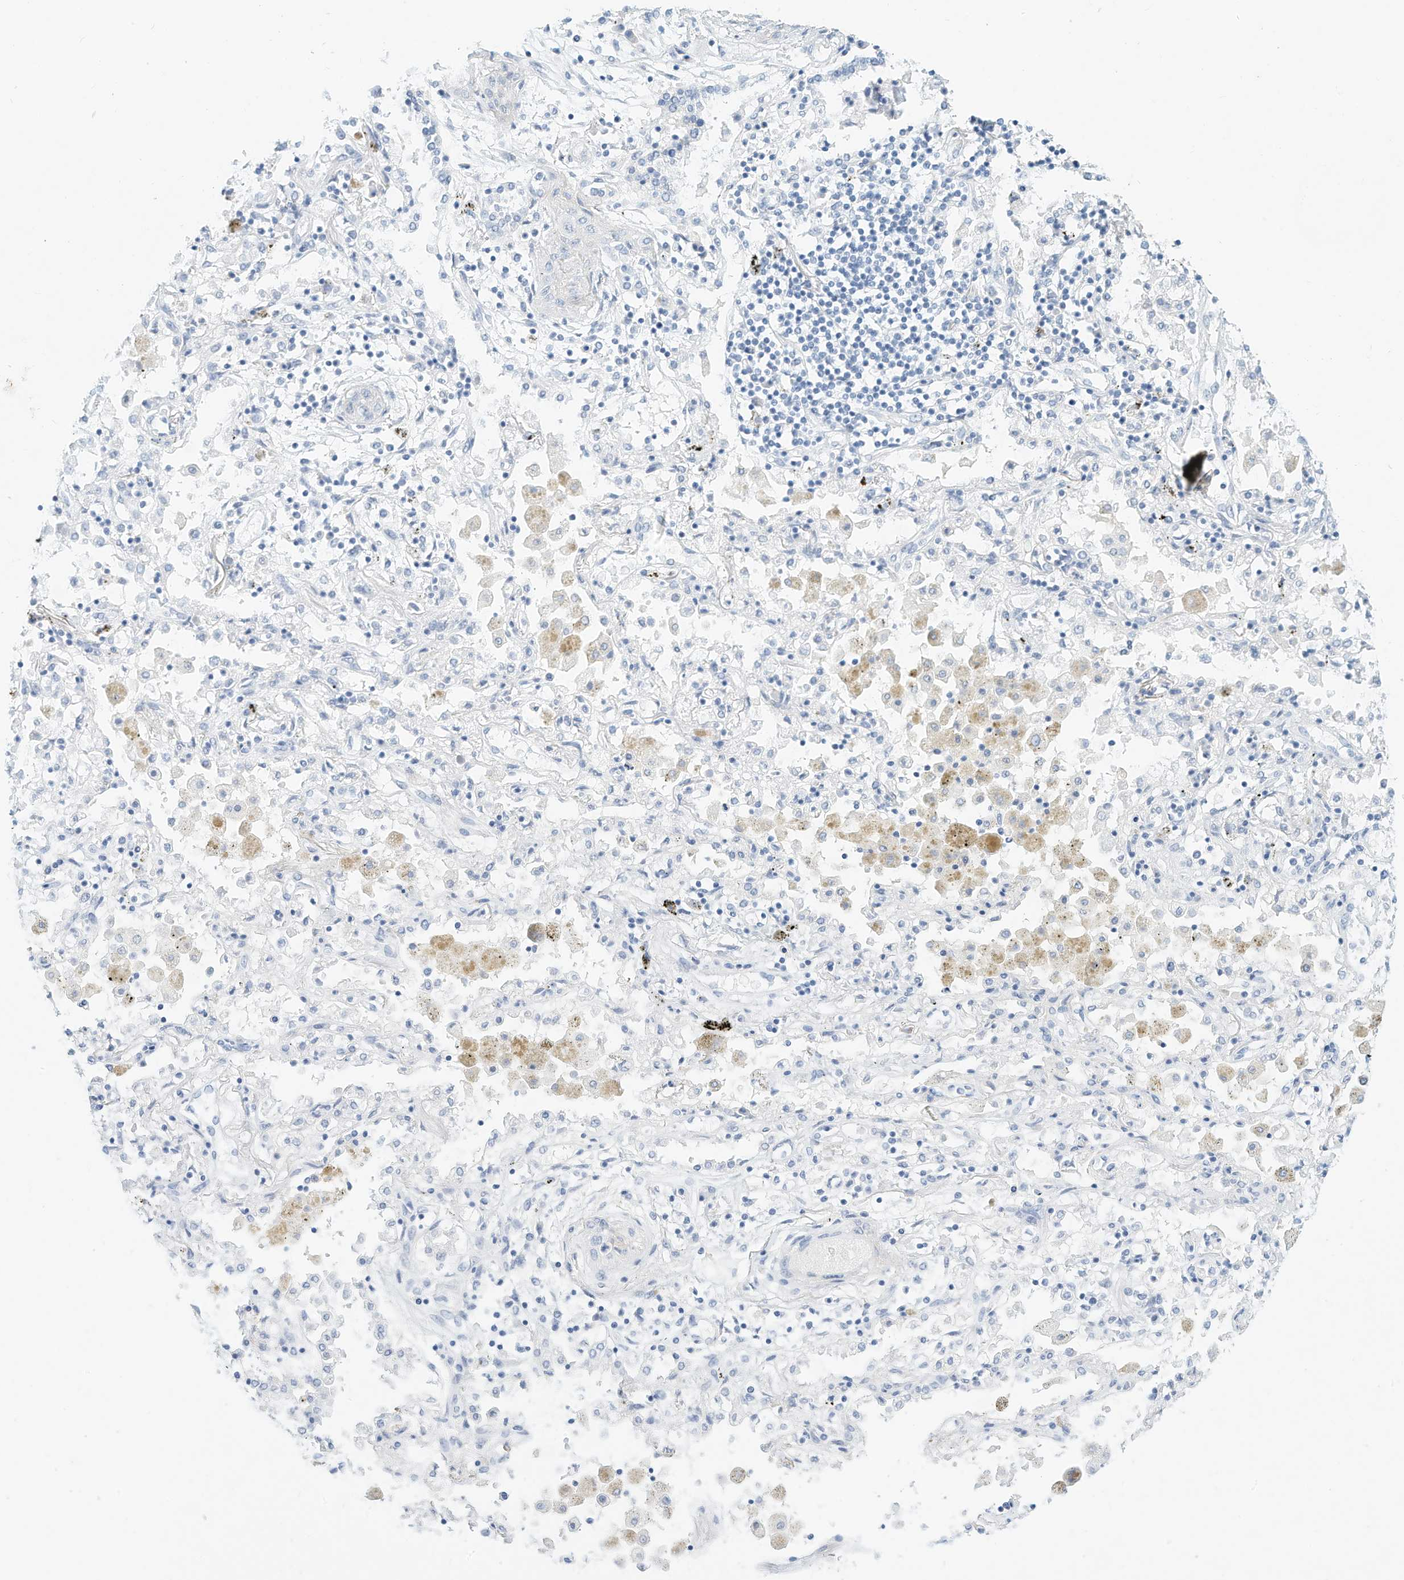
{"staining": {"intensity": "negative", "quantity": "none", "location": "none"}, "tissue": "lung cancer", "cell_type": "Tumor cells", "image_type": "cancer", "snomed": [{"axis": "morphology", "description": "Squamous cell carcinoma, NOS"}, {"axis": "topography", "description": "Lung"}], "caption": "Squamous cell carcinoma (lung) stained for a protein using immunohistochemistry (IHC) reveals no staining tumor cells.", "gene": "SPOCD1", "patient": {"sex": "female", "age": 47}}